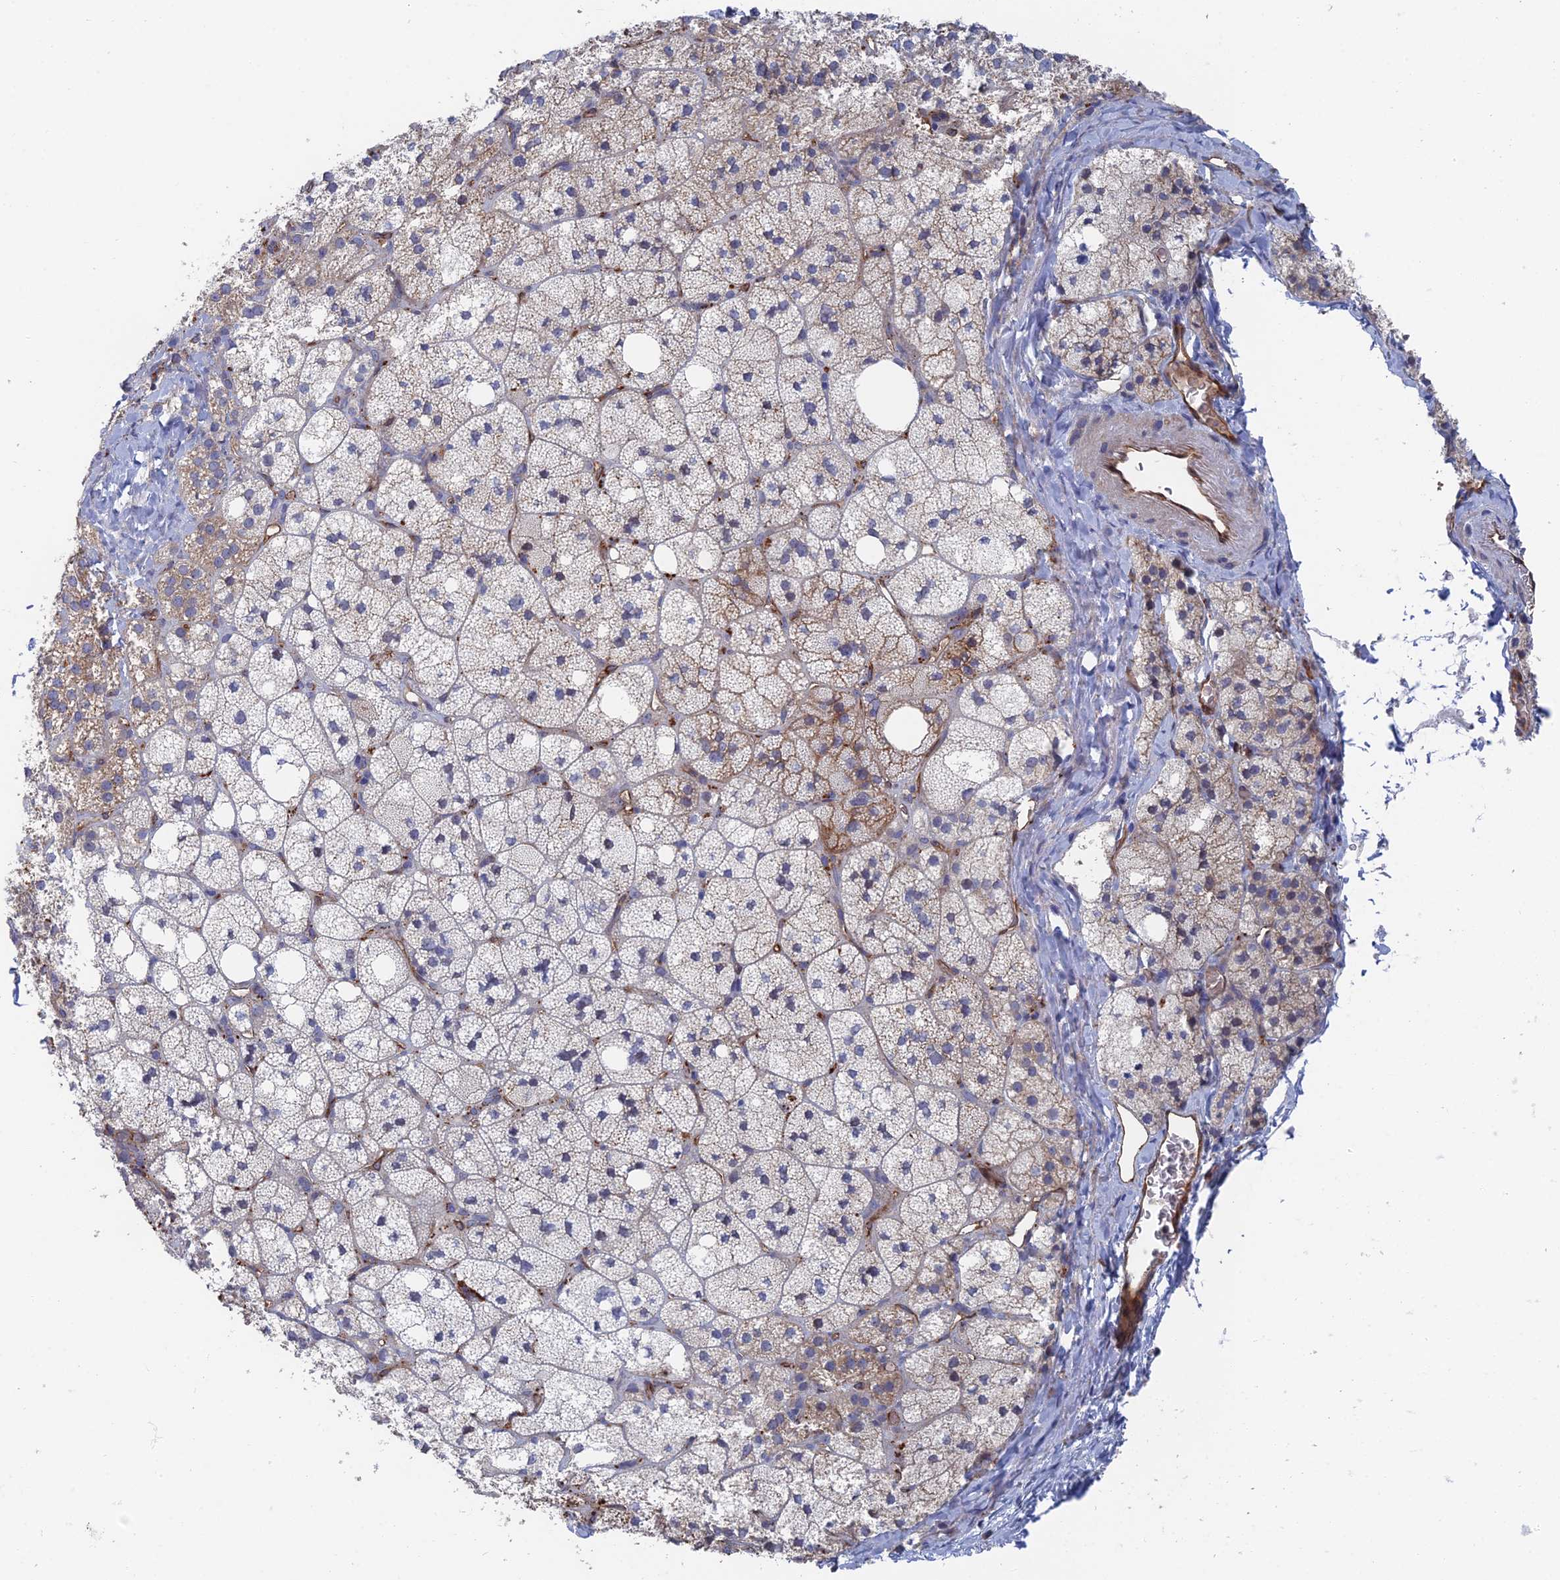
{"staining": {"intensity": "strong", "quantity": "<25%", "location": "cytoplasmic/membranous"}, "tissue": "adrenal gland", "cell_type": "Glandular cells", "image_type": "normal", "snomed": [{"axis": "morphology", "description": "Normal tissue, NOS"}, {"axis": "topography", "description": "Adrenal gland"}], "caption": "An image of adrenal gland stained for a protein demonstrates strong cytoplasmic/membranous brown staining in glandular cells. Immunohistochemistry (ihc) stains the protein in brown and the nuclei are stained blue.", "gene": "ARAP3", "patient": {"sex": "male", "age": 61}}